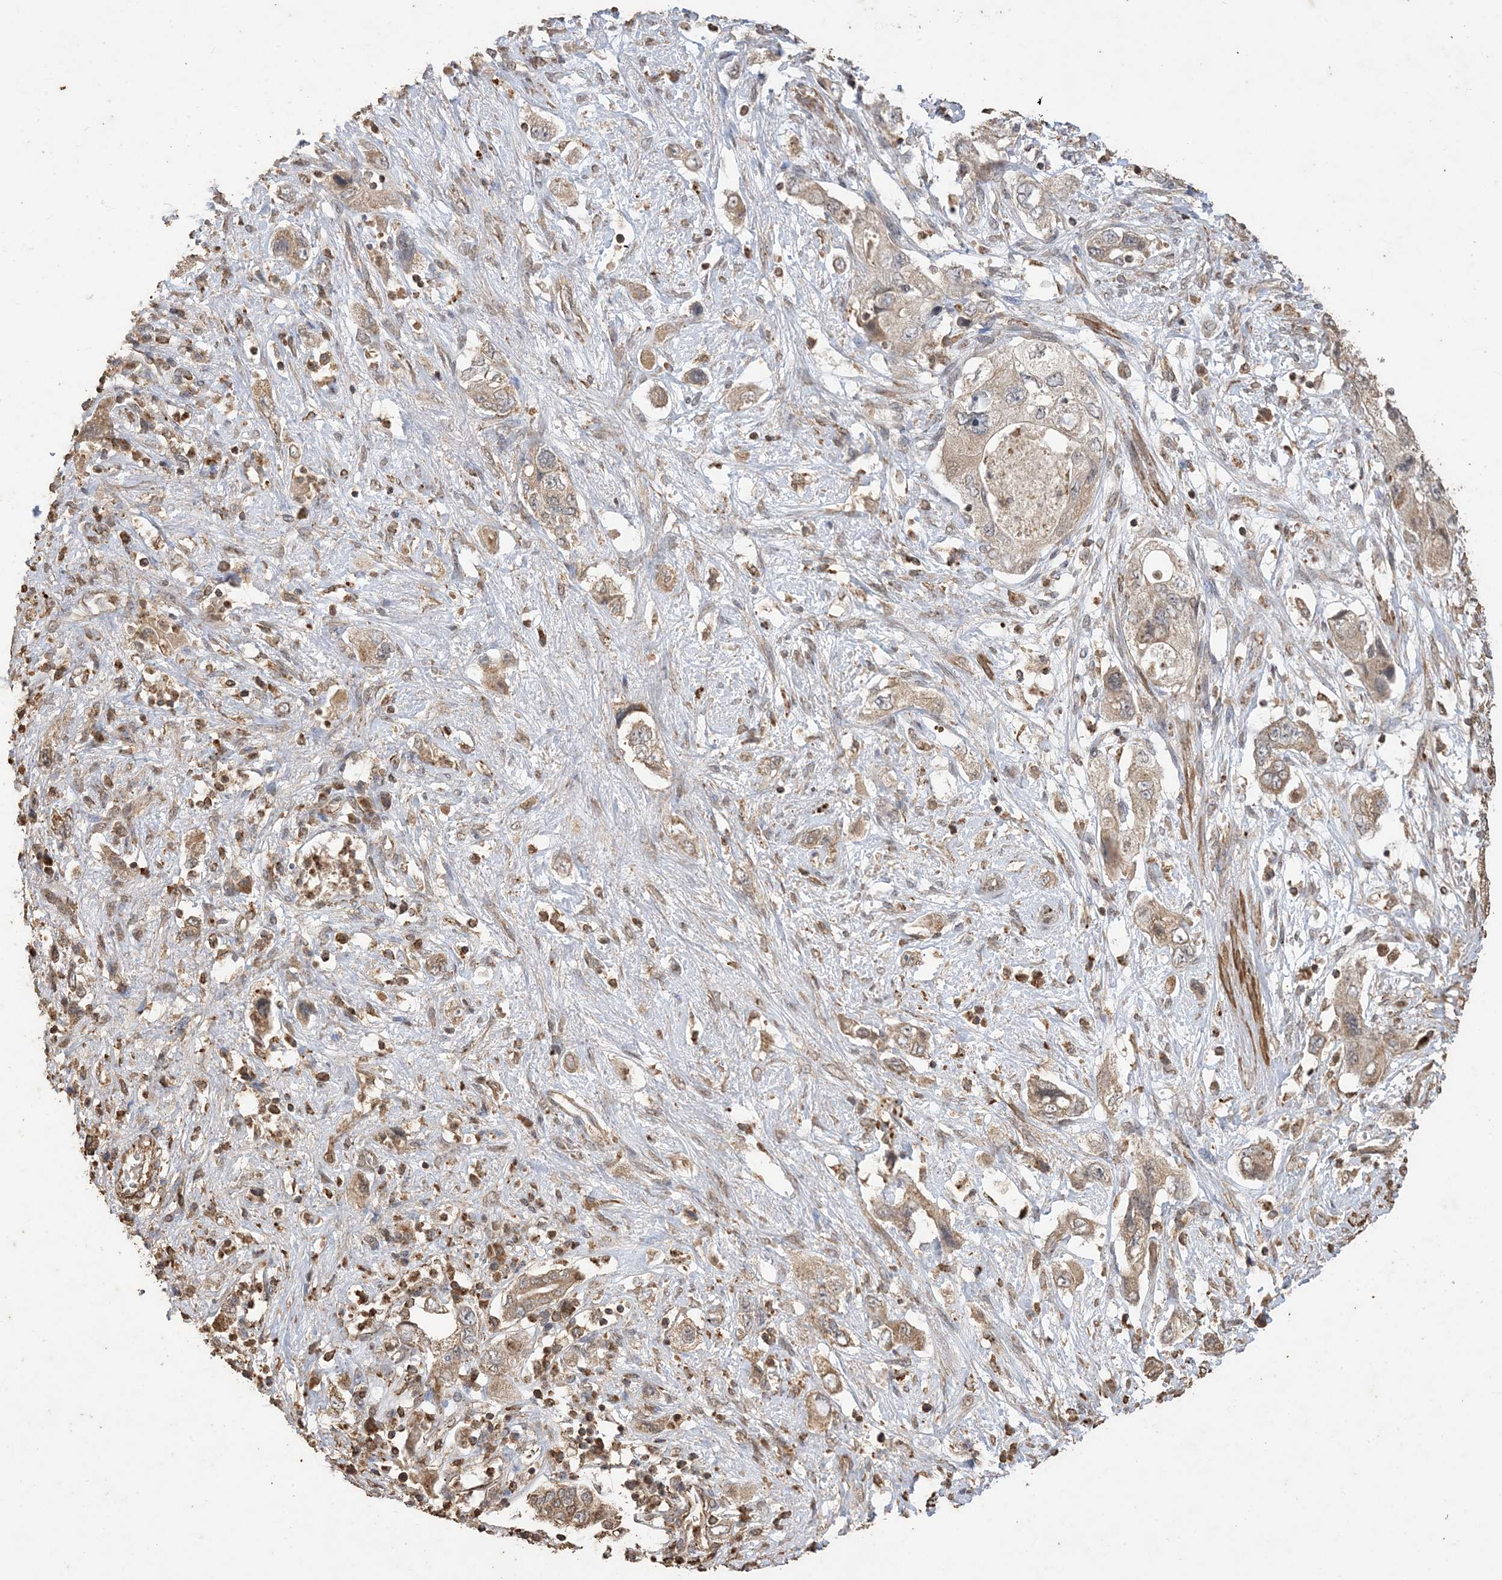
{"staining": {"intensity": "moderate", "quantity": ">75%", "location": "cytoplasmic/membranous"}, "tissue": "pancreatic cancer", "cell_type": "Tumor cells", "image_type": "cancer", "snomed": [{"axis": "morphology", "description": "Adenocarcinoma, NOS"}, {"axis": "topography", "description": "Pancreas"}], "caption": "Immunohistochemistry (IHC) histopathology image of neoplastic tissue: pancreatic cancer stained using immunohistochemistry (IHC) exhibits medium levels of moderate protein expression localized specifically in the cytoplasmic/membranous of tumor cells, appearing as a cytoplasmic/membranous brown color.", "gene": "HPS4", "patient": {"sex": "female", "age": 73}}